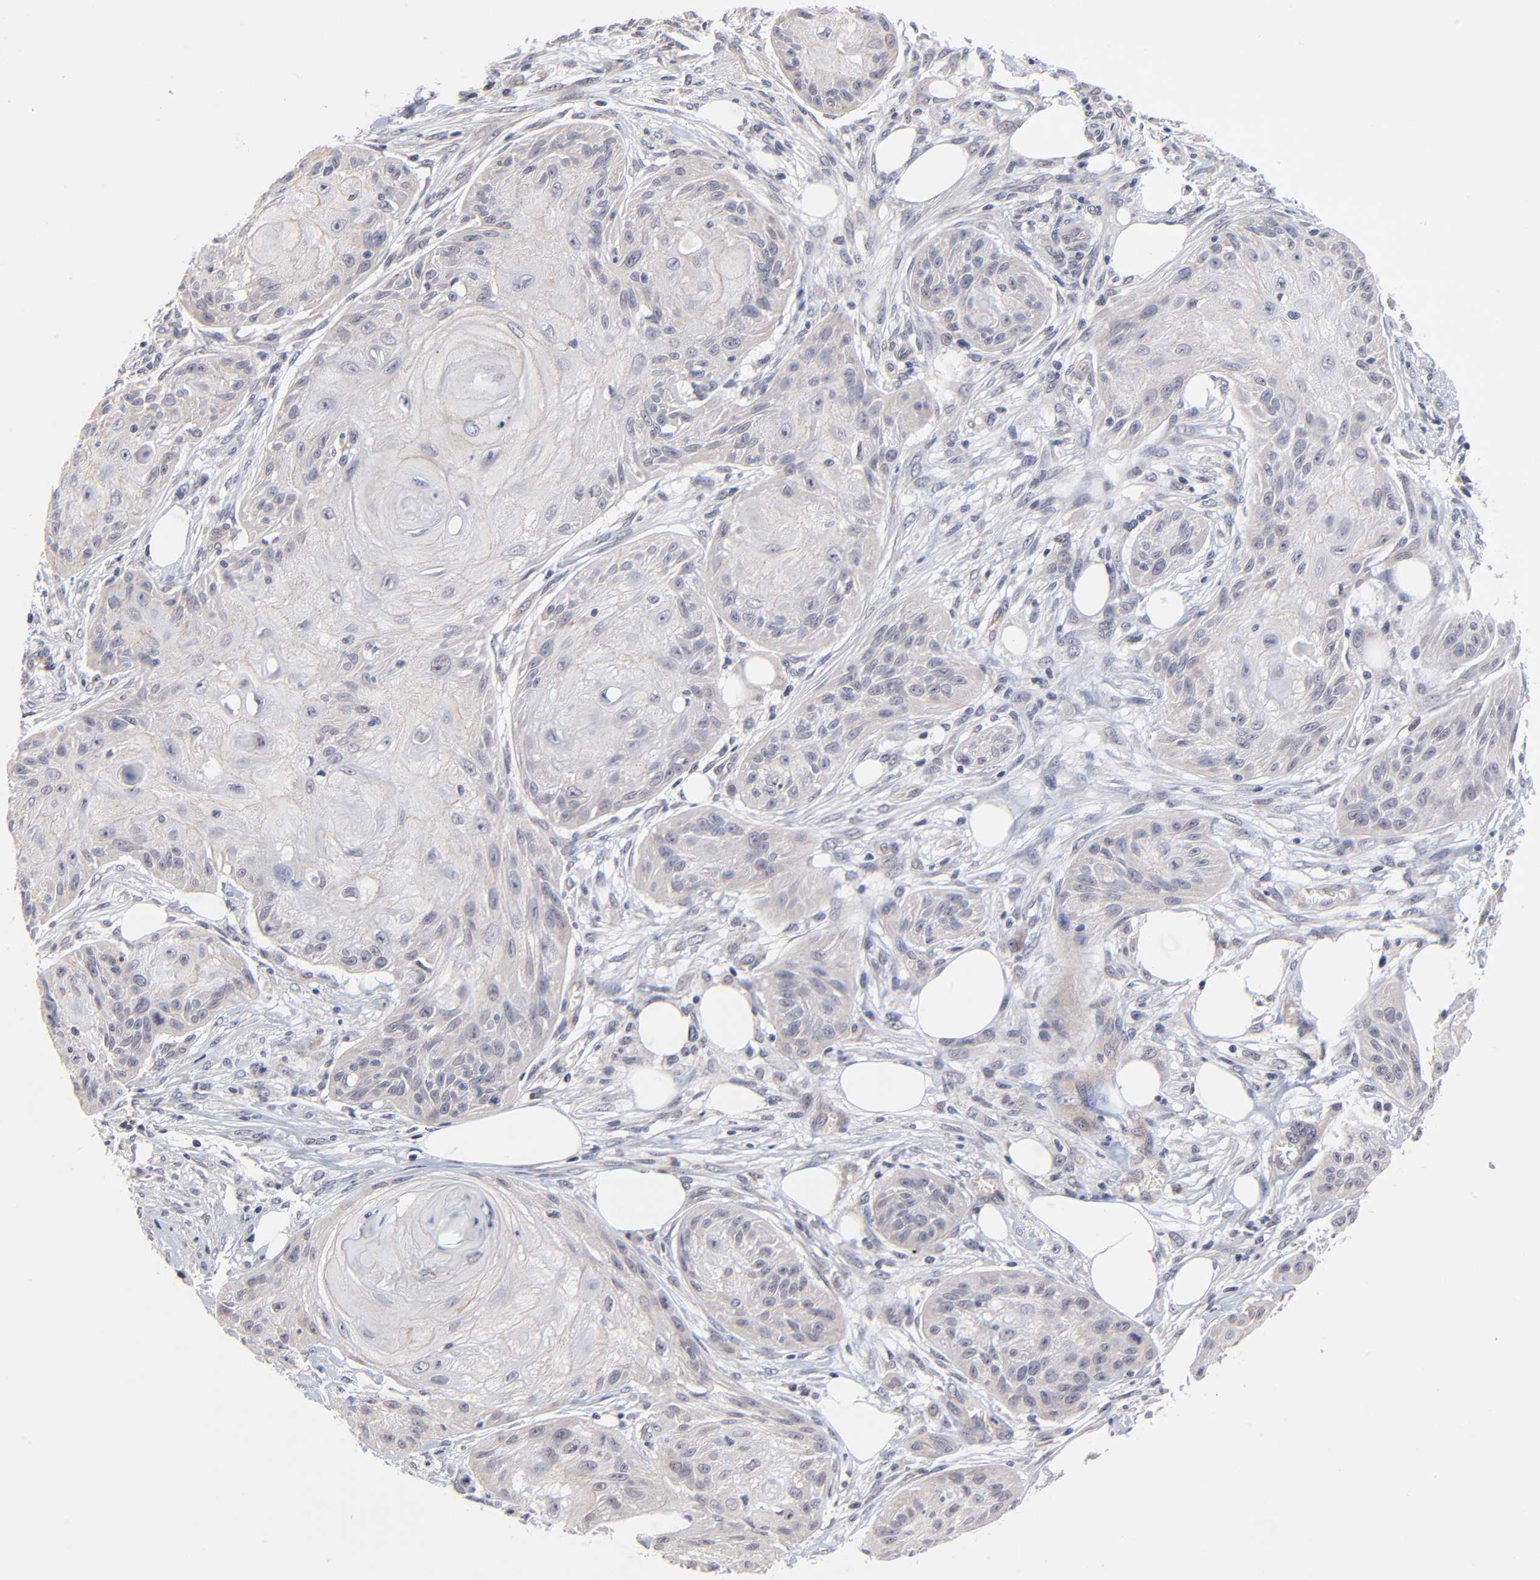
{"staining": {"intensity": "negative", "quantity": "none", "location": "none"}, "tissue": "skin cancer", "cell_type": "Tumor cells", "image_type": "cancer", "snomed": [{"axis": "morphology", "description": "Squamous cell carcinoma, NOS"}, {"axis": "topography", "description": "Skin"}], "caption": "This is an immunohistochemistry (IHC) image of skin squamous cell carcinoma. There is no expression in tumor cells.", "gene": "FBXO8", "patient": {"sex": "female", "age": 88}}